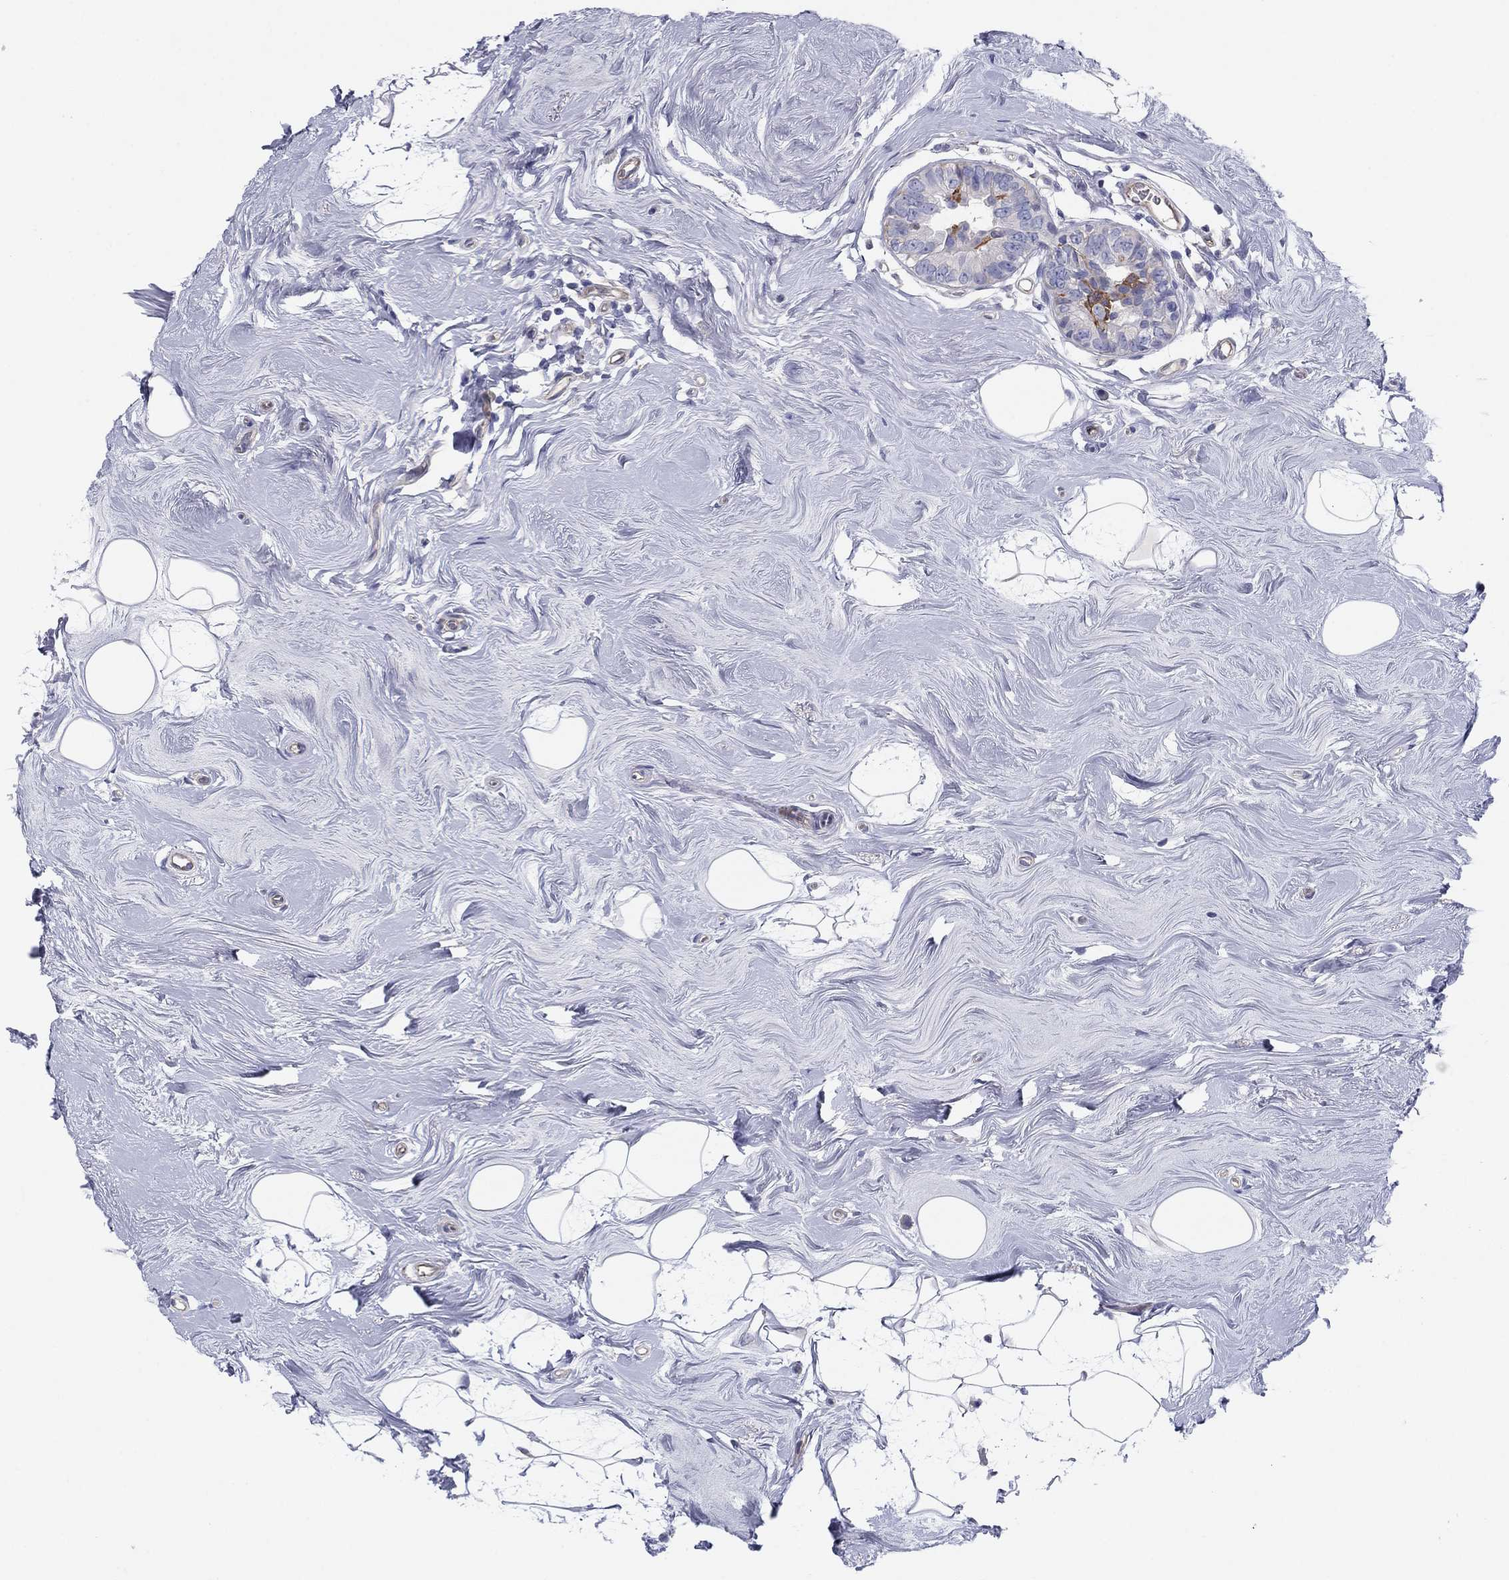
{"staining": {"intensity": "strong", "quantity": "<25%", "location": "cytoplasmic/membranous"}, "tissue": "breast cancer", "cell_type": "Tumor cells", "image_type": "cancer", "snomed": [{"axis": "morphology", "description": "Duct carcinoma"}, {"axis": "topography", "description": "Breast"}], "caption": "Protein analysis of breast invasive ductal carcinoma tissue displays strong cytoplasmic/membranous positivity in about <25% of tumor cells. (IHC, brightfield microscopy, high magnification).", "gene": "SEPTIN3", "patient": {"sex": "female", "age": 55}}